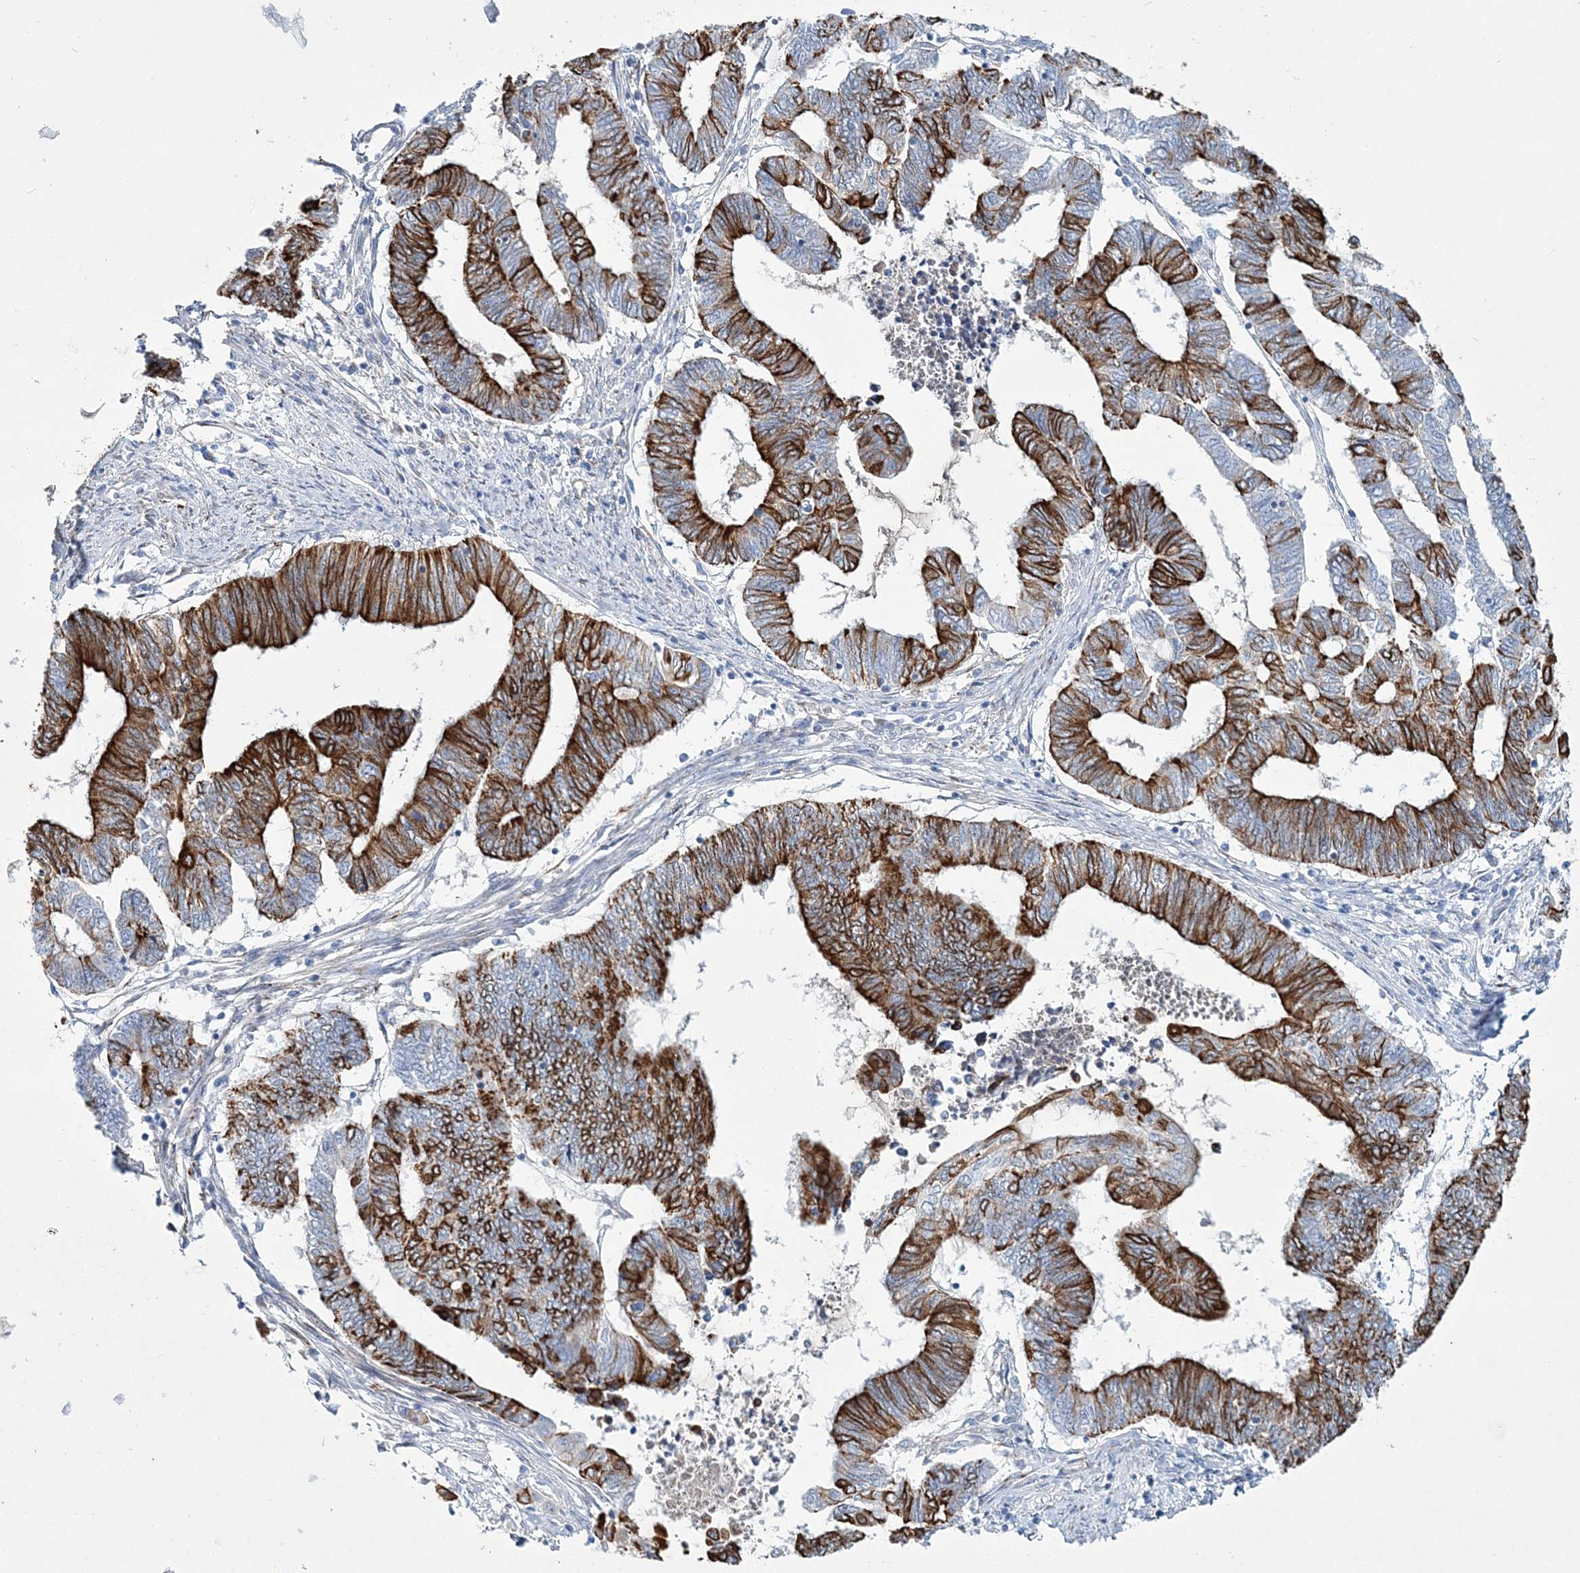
{"staining": {"intensity": "strong", "quantity": "25%-75%", "location": "cytoplasmic/membranous"}, "tissue": "endometrial cancer", "cell_type": "Tumor cells", "image_type": "cancer", "snomed": [{"axis": "morphology", "description": "Adenocarcinoma, NOS"}, {"axis": "topography", "description": "Uterus"}, {"axis": "topography", "description": "Endometrium"}], "caption": "Tumor cells show high levels of strong cytoplasmic/membranous positivity in approximately 25%-75% of cells in endometrial cancer (adenocarcinoma).", "gene": "ADGRL1", "patient": {"sex": "female", "age": 70}}